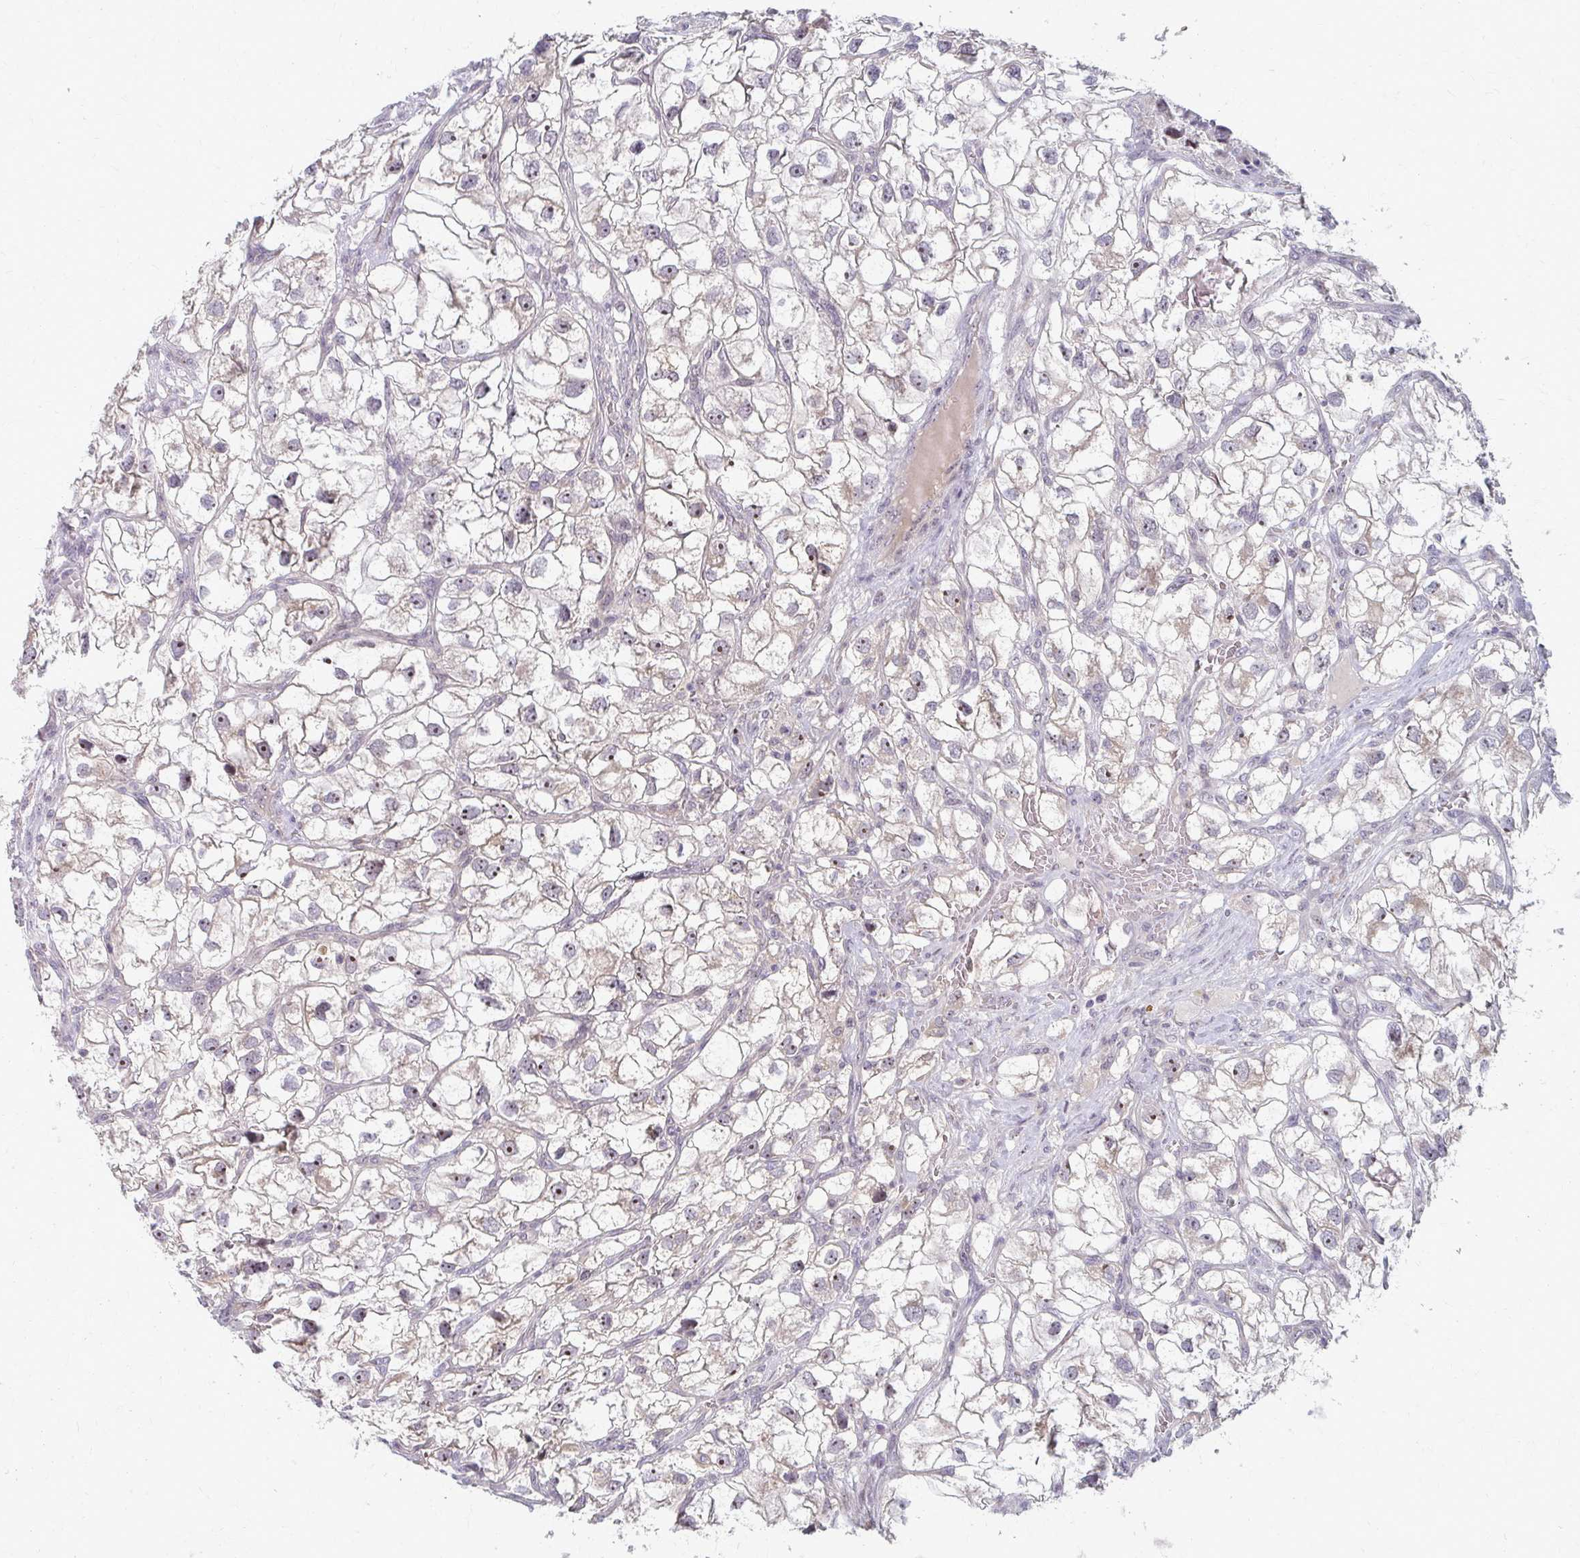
{"staining": {"intensity": "weak", "quantity": "25%-75%", "location": "cytoplasmic/membranous,nuclear"}, "tissue": "renal cancer", "cell_type": "Tumor cells", "image_type": "cancer", "snomed": [{"axis": "morphology", "description": "Adenocarcinoma, NOS"}, {"axis": "topography", "description": "Kidney"}], "caption": "High-power microscopy captured an immunohistochemistry (IHC) micrograph of renal cancer, revealing weak cytoplasmic/membranous and nuclear expression in approximately 25%-75% of tumor cells.", "gene": "NUDT16", "patient": {"sex": "male", "age": 59}}